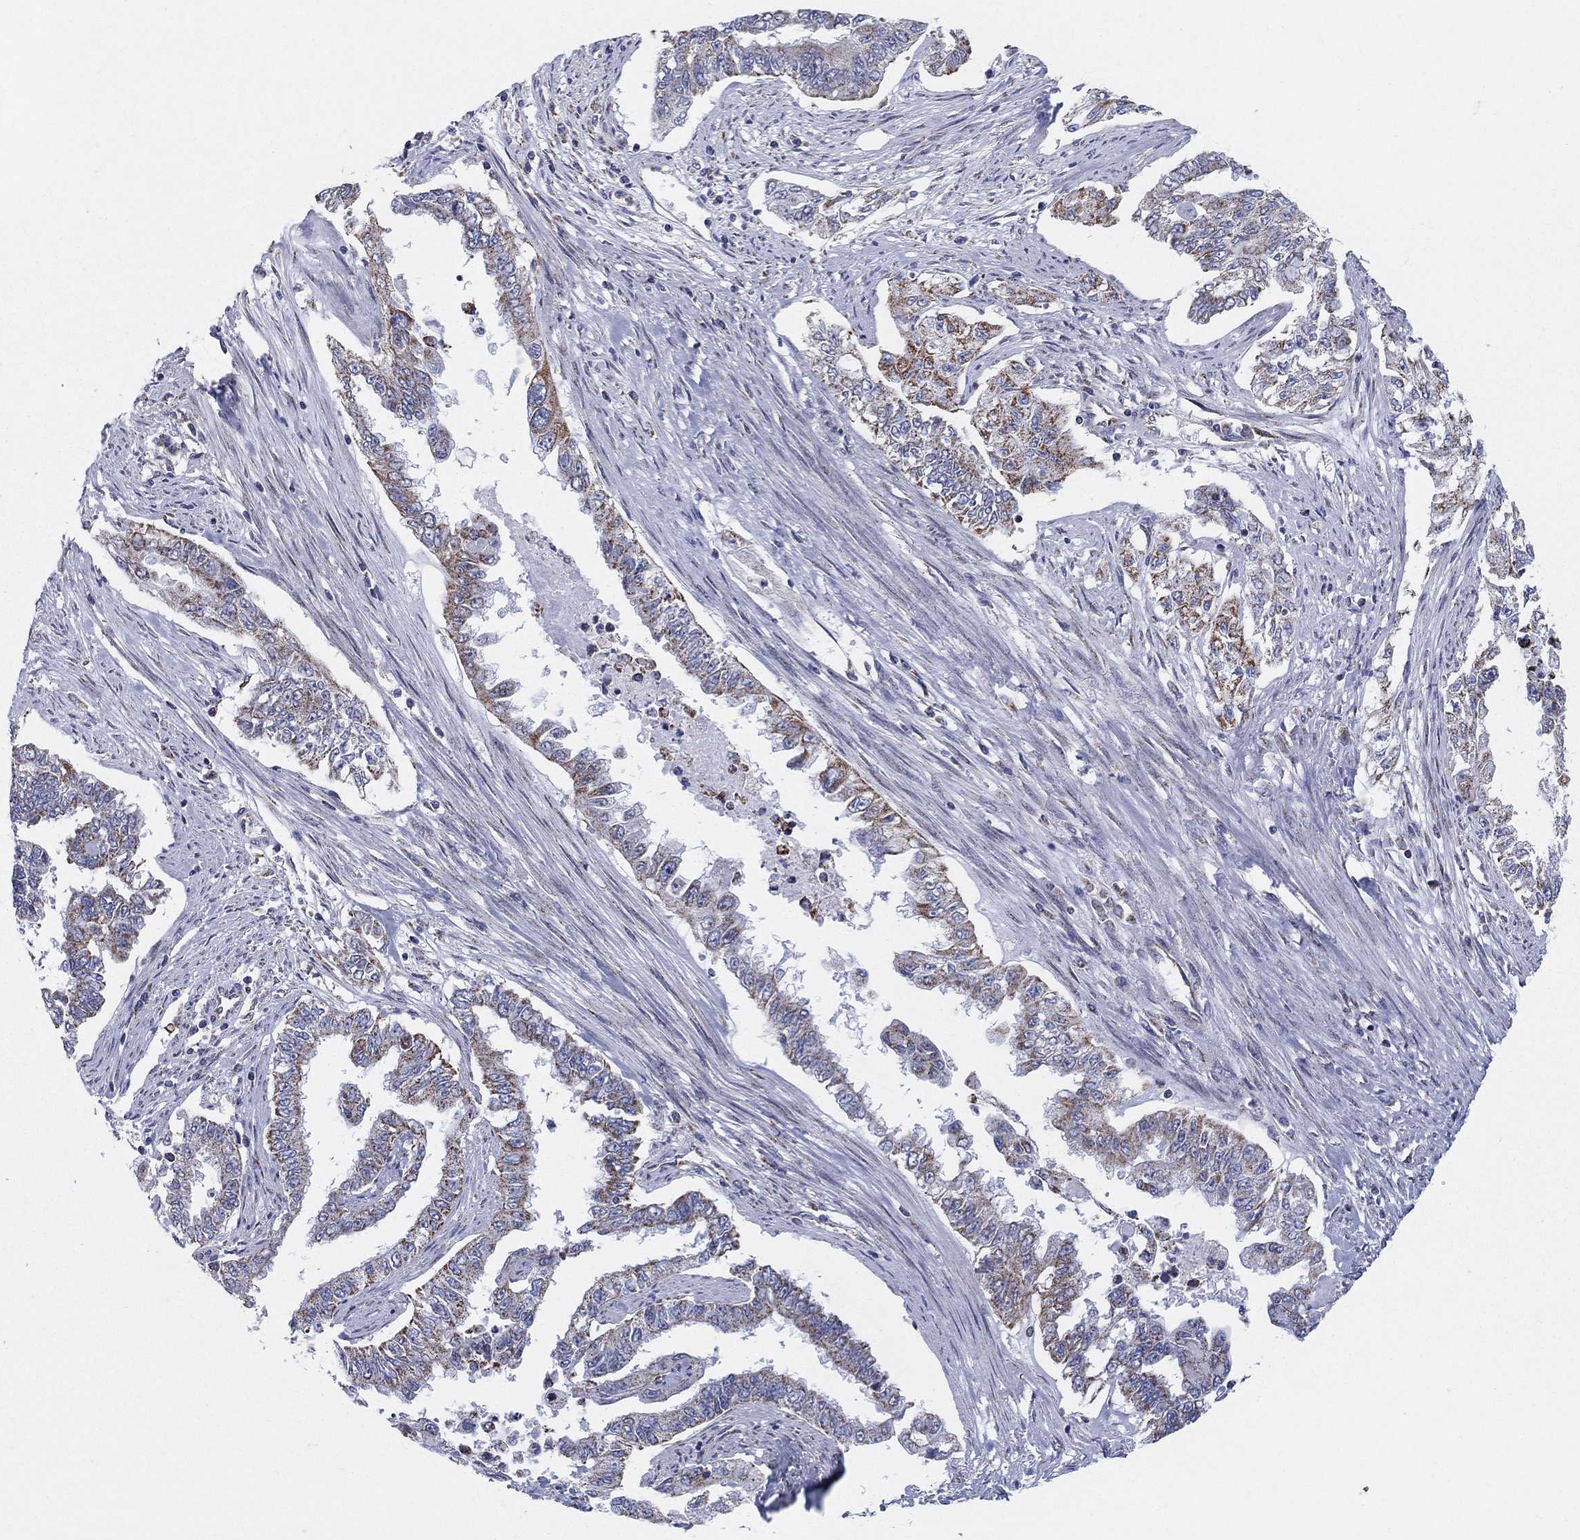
{"staining": {"intensity": "strong", "quantity": "25%-75%", "location": "cytoplasmic/membranous"}, "tissue": "endometrial cancer", "cell_type": "Tumor cells", "image_type": "cancer", "snomed": [{"axis": "morphology", "description": "Adenocarcinoma, NOS"}, {"axis": "topography", "description": "Uterus"}], "caption": "Immunohistochemical staining of human adenocarcinoma (endometrial) demonstrates strong cytoplasmic/membranous protein expression in approximately 25%-75% of tumor cells. (DAB (3,3'-diaminobenzidine) IHC with brightfield microscopy, high magnification).", "gene": "KISS1R", "patient": {"sex": "female", "age": 59}}